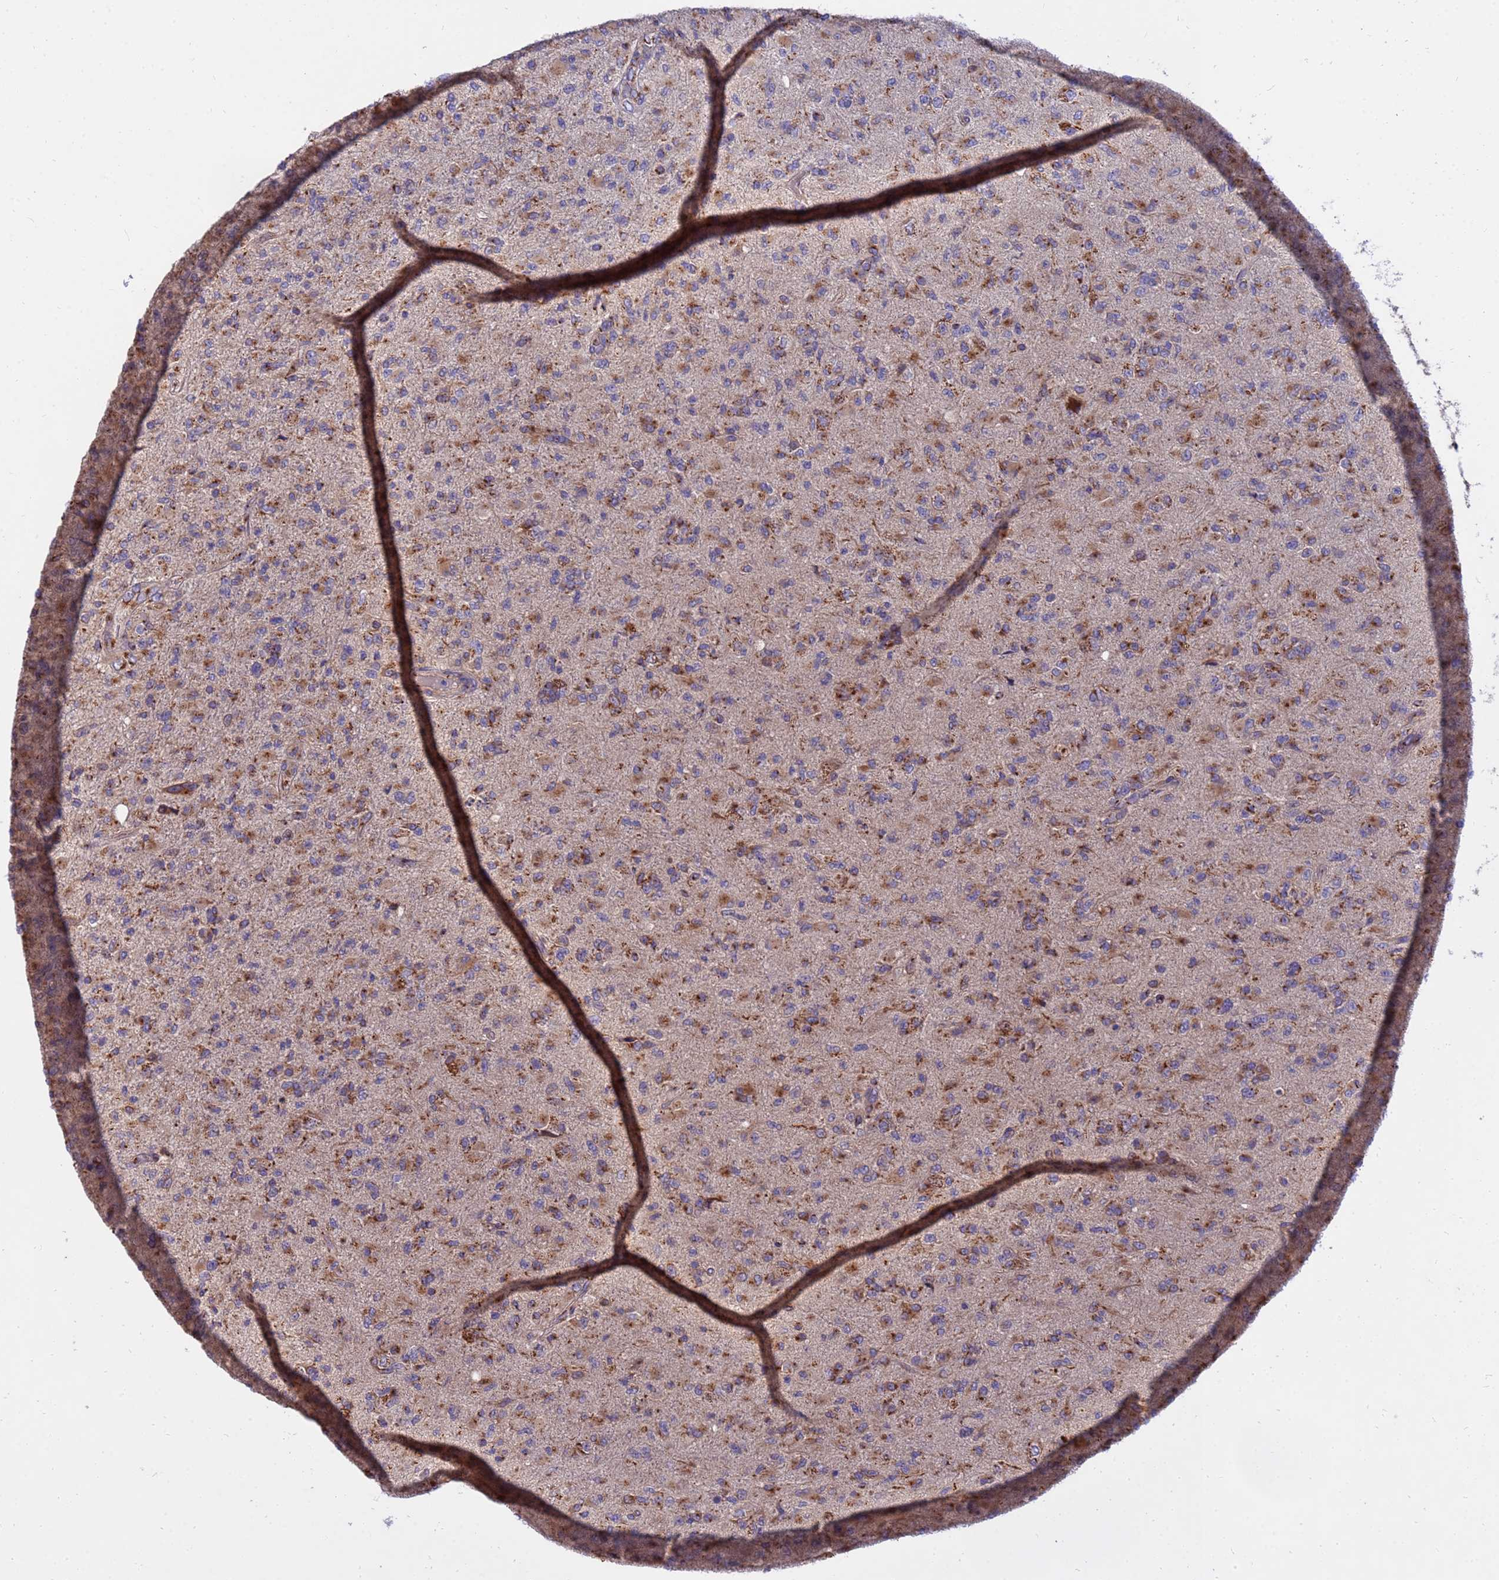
{"staining": {"intensity": "moderate", "quantity": ">75%", "location": "cytoplasmic/membranous"}, "tissue": "glioma", "cell_type": "Tumor cells", "image_type": "cancer", "snomed": [{"axis": "morphology", "description": "Glioma, malignant, Low grade"}, {"axis": "topography", "description": "Brain"}], "caption": "An immunohistochemistry (IHC) photomicrograph of neoplastic tissue is shown. Protein staining in brown labels moderate cytoplasmic/membranous positivity in glioma within tumor cells.", "gene": "HPS3", "patient": {"sex": "male", "age": 65}}